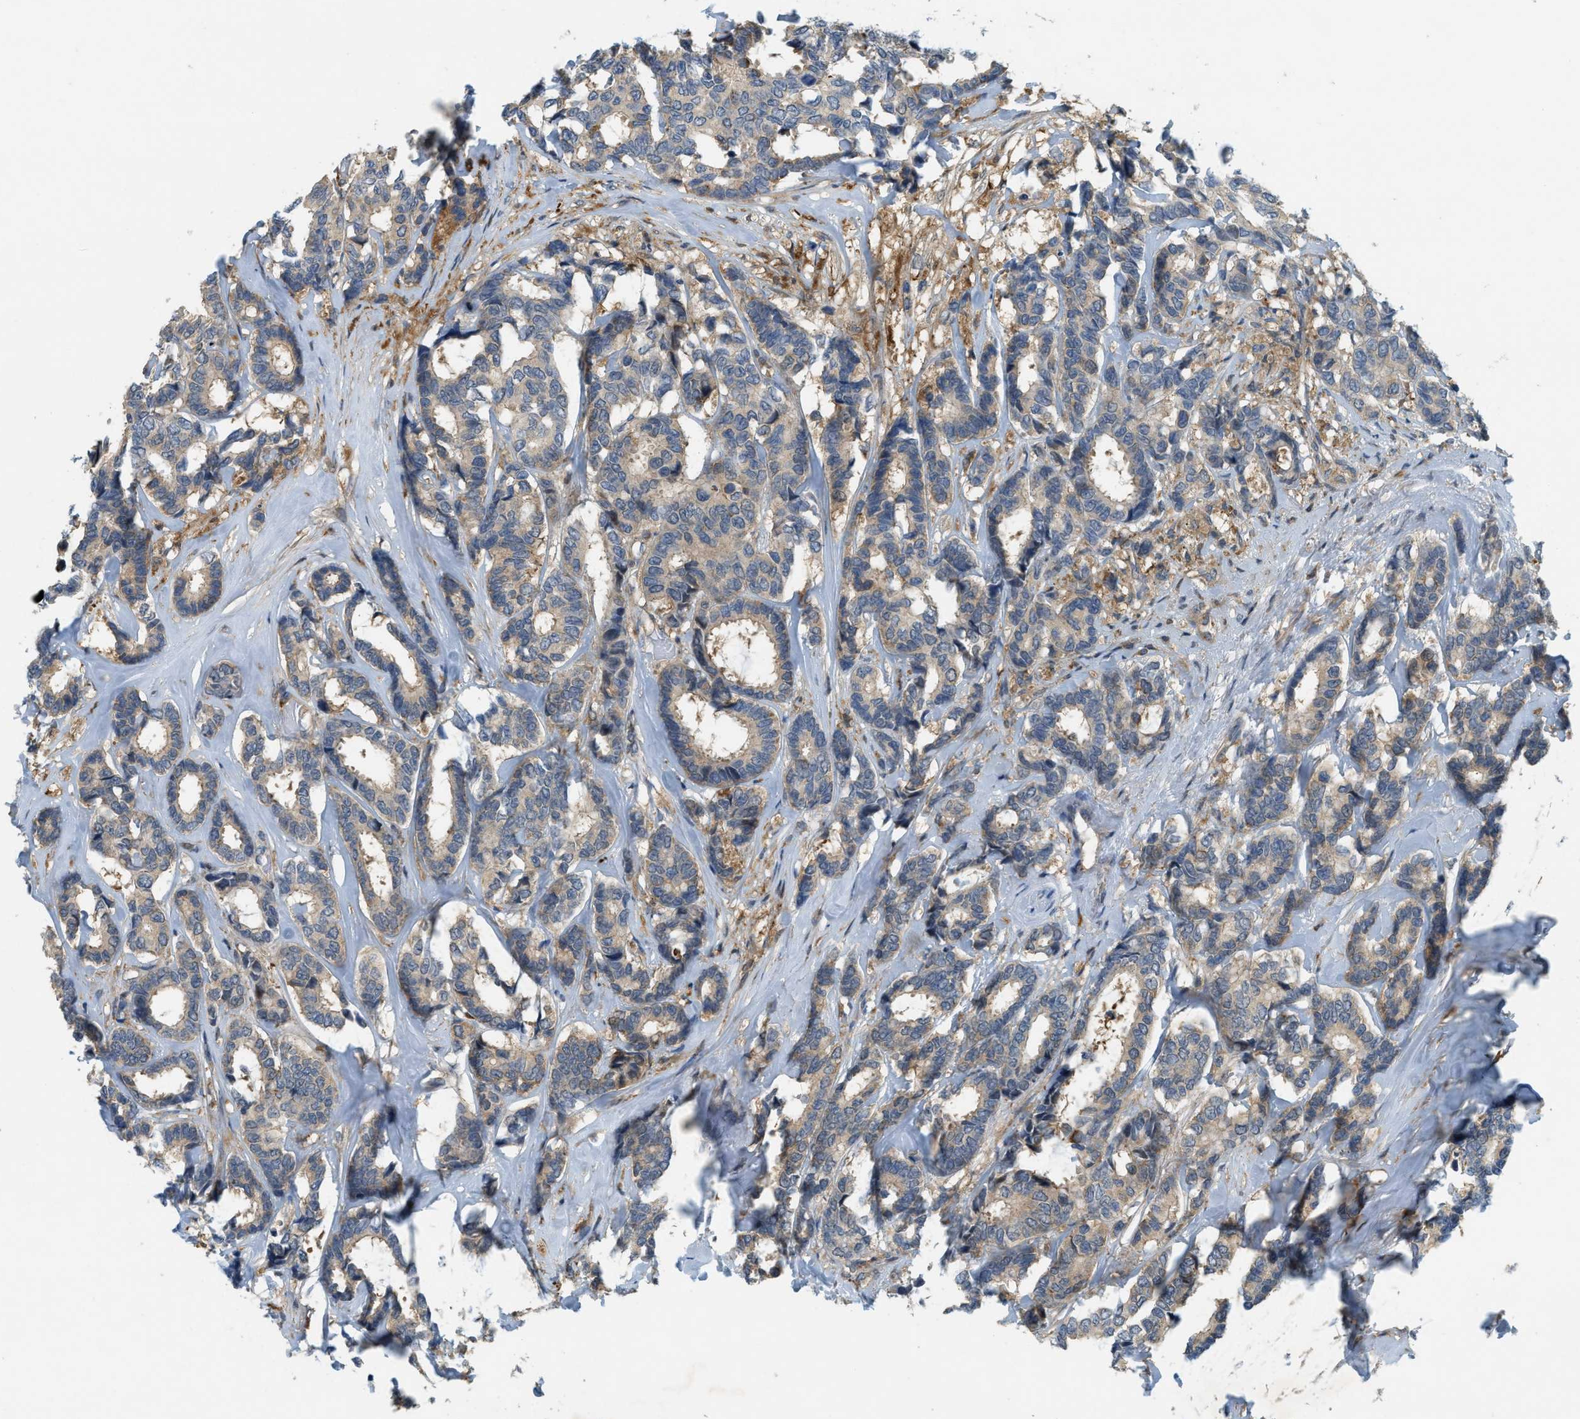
{"staining": {"intensity": "weak", "quantity": "<25%", "location": "cytoplasmic/membranous"}, "tissue": "breast cancer", "cell_type": "Tumor cells", "image_type": "cancer", "snomed": [{"axis": "morphology", "description": "Duct carcinoma"}, {"axis": "topography", "description": "Breast"}], "caption": "Breast cancer was stained to show a protein in brown. There is no significant expression in tumor cells. (Immunohistochemistry (ihc), brightfield microscopy, high magnification).", "gene": "PDCL3", "patient": {"sex": "female", "age": 87}}